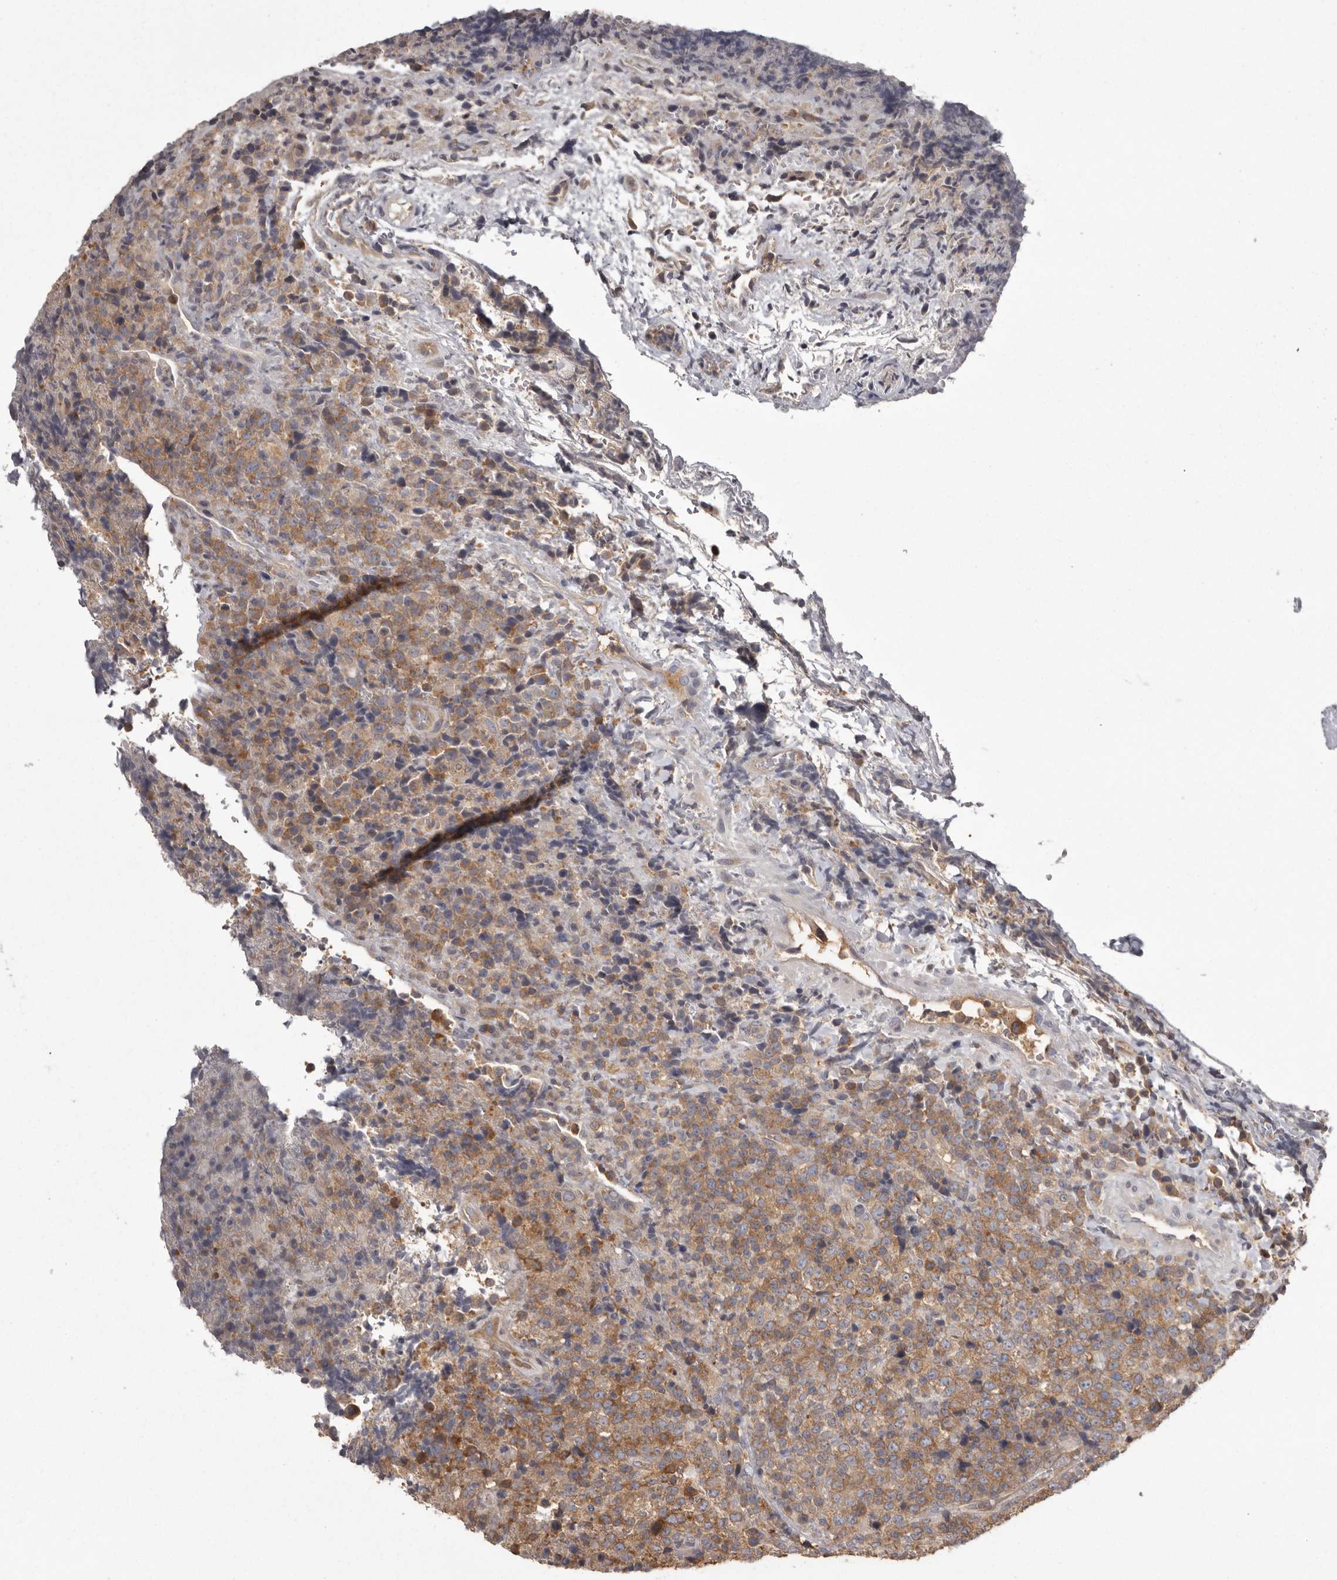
{"staining": {"intensity": "moderate", "quantity": "25%-75%", "location": "cytoplasmic/membranous"}, "tissue": "lymphoma", "cell_type": "Tumor cells", "image_type": "cancer", "snomed": [{"axis": "morphology", "description": "Malignant lymphoma, non-Hodgkin's type, High grade"}, {"axis": "topography", "description": "Lymph node"}], "caption": "IHC (DAB) staining of human lymphoma shows moderate cytoplasmic/membranous protein expression in approximately 25%-75% of tumor cells. (DAB IHC with brightfield microscopy, high magnification).", "gene": "DARS1", "patient": {"sex": "male", "age": 13}}